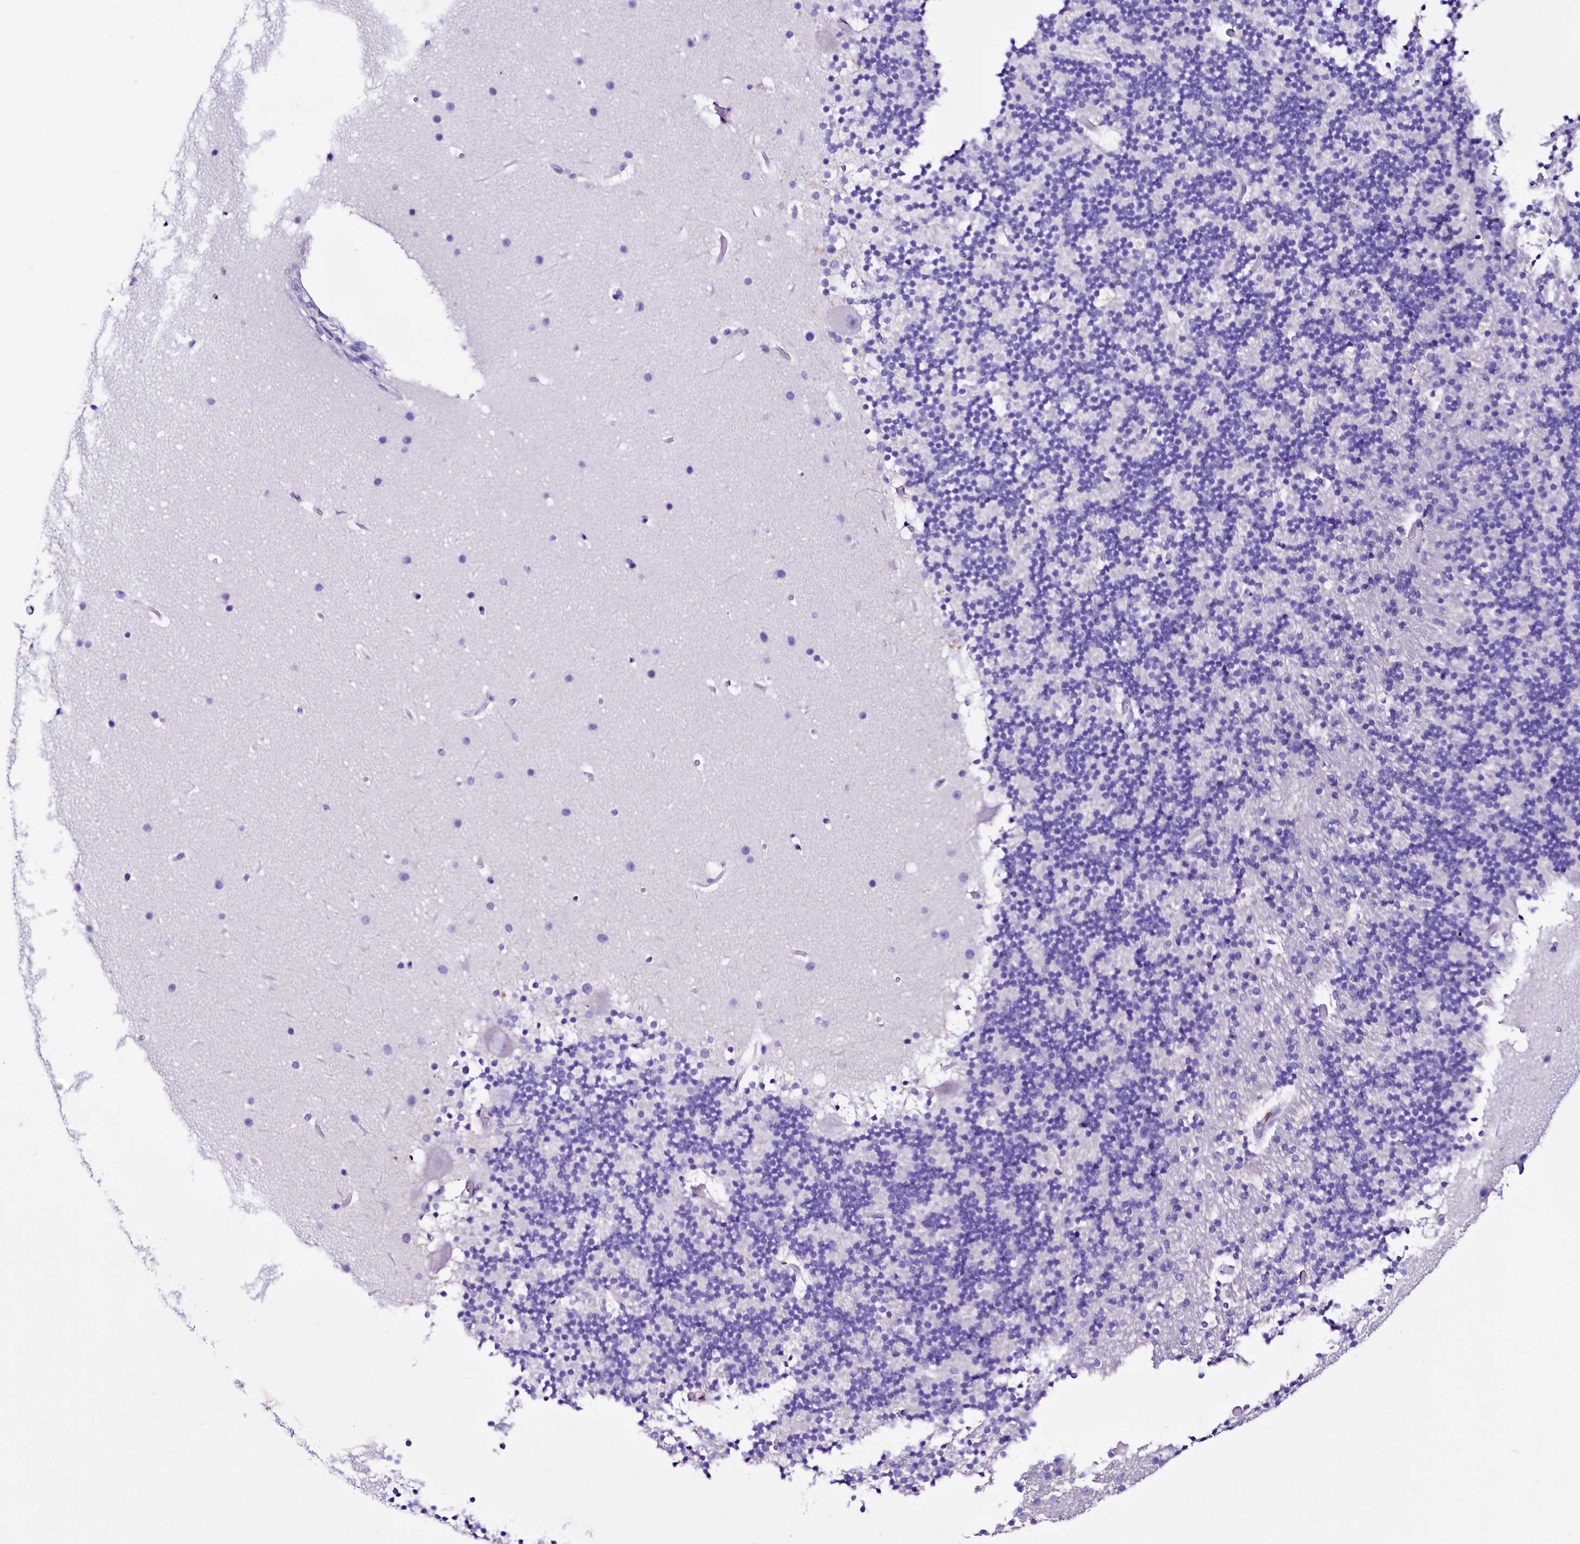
{"staining": {"intensity": "negative", "quantity": "none", "location": "none"}, "tissue": "cerebellum", "cell_type": "Cells in granular layer", "image_type": "normal", "snomed": [{"axis": "morphology", "description": "Normal tissue, NOS"}, {"axis": "topography", "description": "Cerebellum"}], "caption": "An image of cerebellum stained for a protein shows no brown staining in cells in granular layer.", "gene": "A2ML1", "patient": {"sex": "male", "age": 57}}